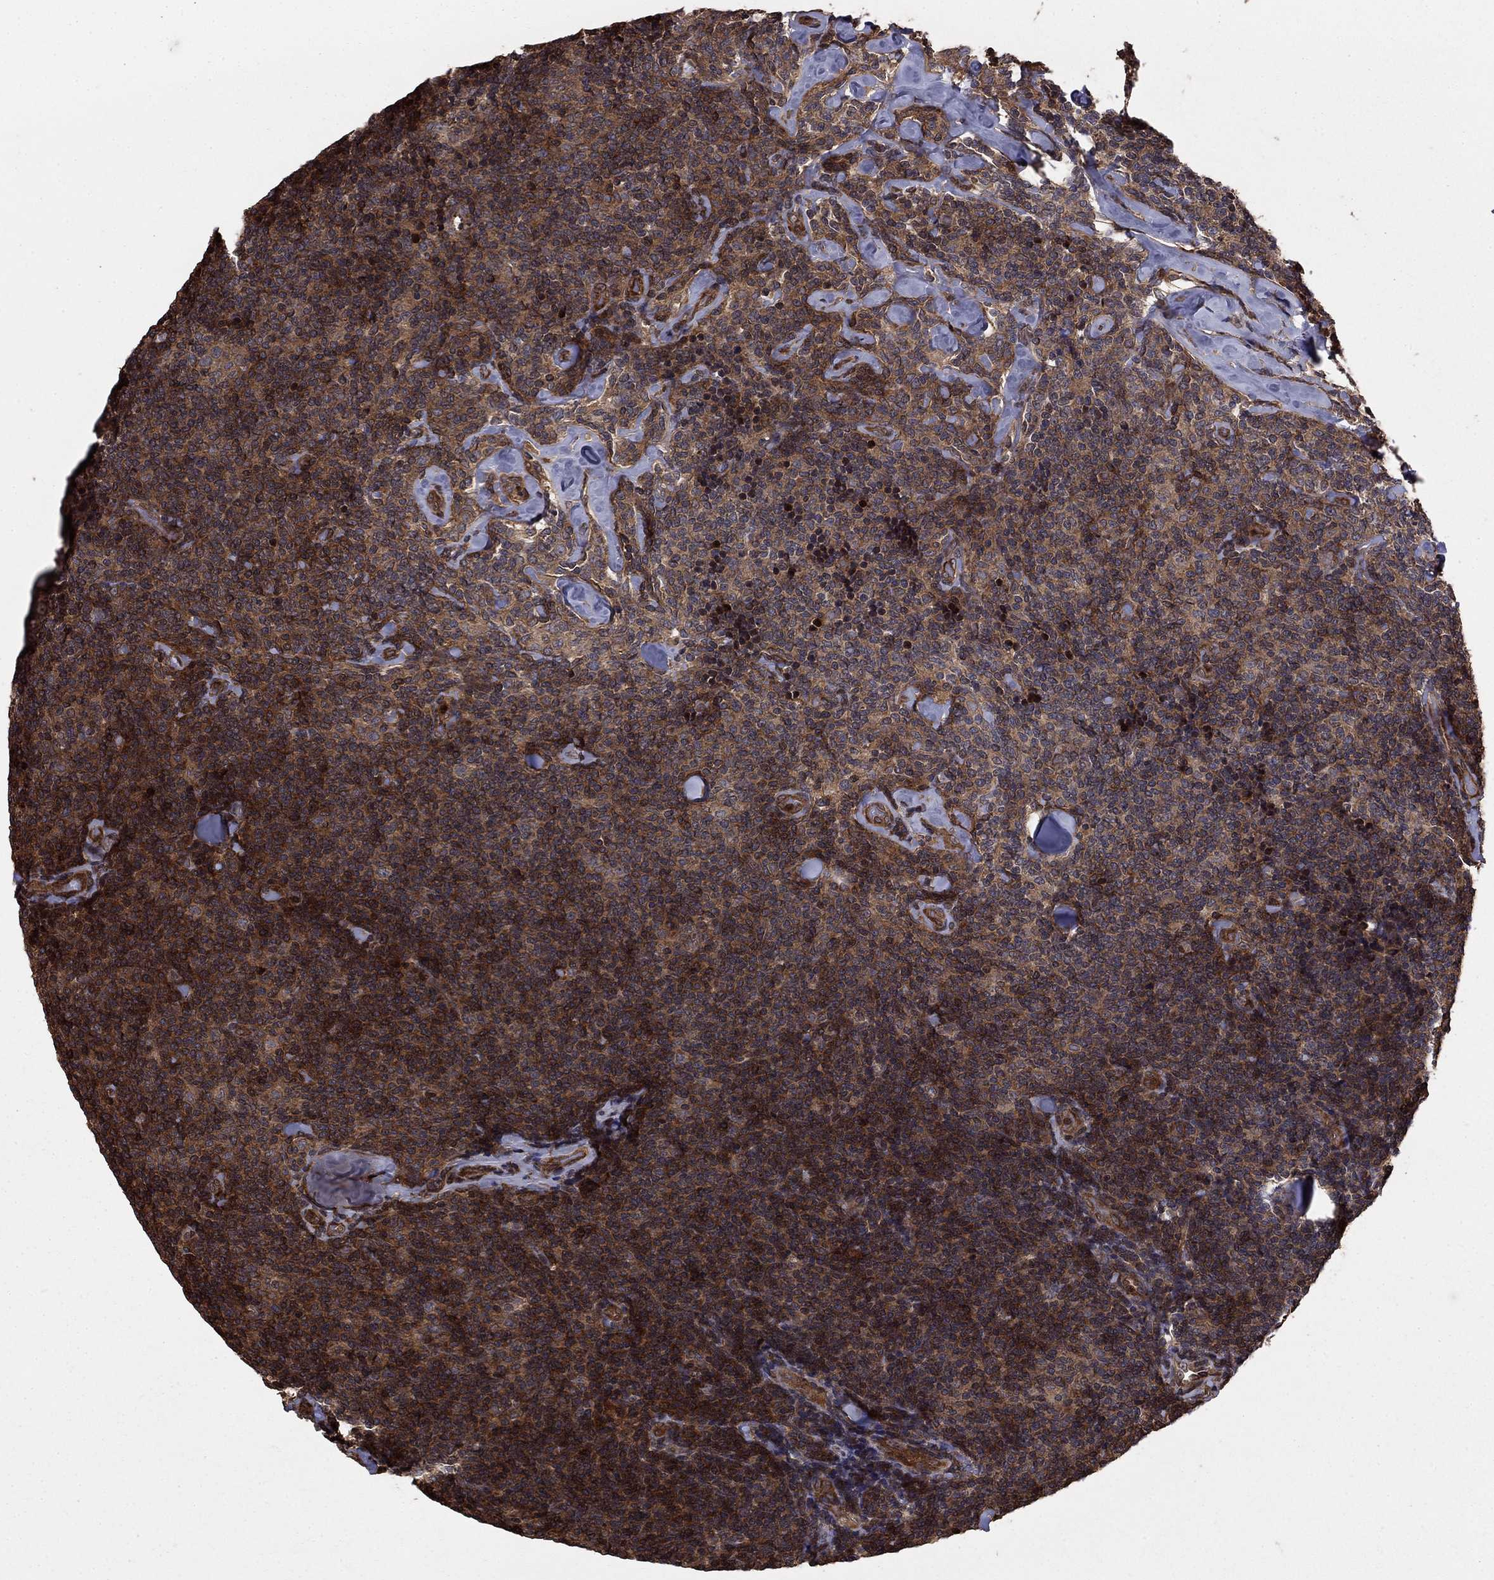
{"staining": {"intensity": "moderate", "quantity": ">75%", "location": "cytoplasmic/membranous"}, "tissue": "lymphoma", "cell_type": "Tumor cells", "image_type": "cancer", "snomed": [{"axis": "morphology", "description": "Malignant lymphoma, non-Hodgkin's type, Low grade"}, {"axis": "topography", "description": "Lymph node"}], "caption": "Immunohistochemistry histopathology image of human malignant lymphoma, non-Hodgkin's type (low-grade) stained for a protein (brown), which demonstrates medium levels of moderate cytoplasmic/membranous staining in about >75% of tumor cells.", "gene": "GYG1", "patient": {"sex": "female", "age": 56}}